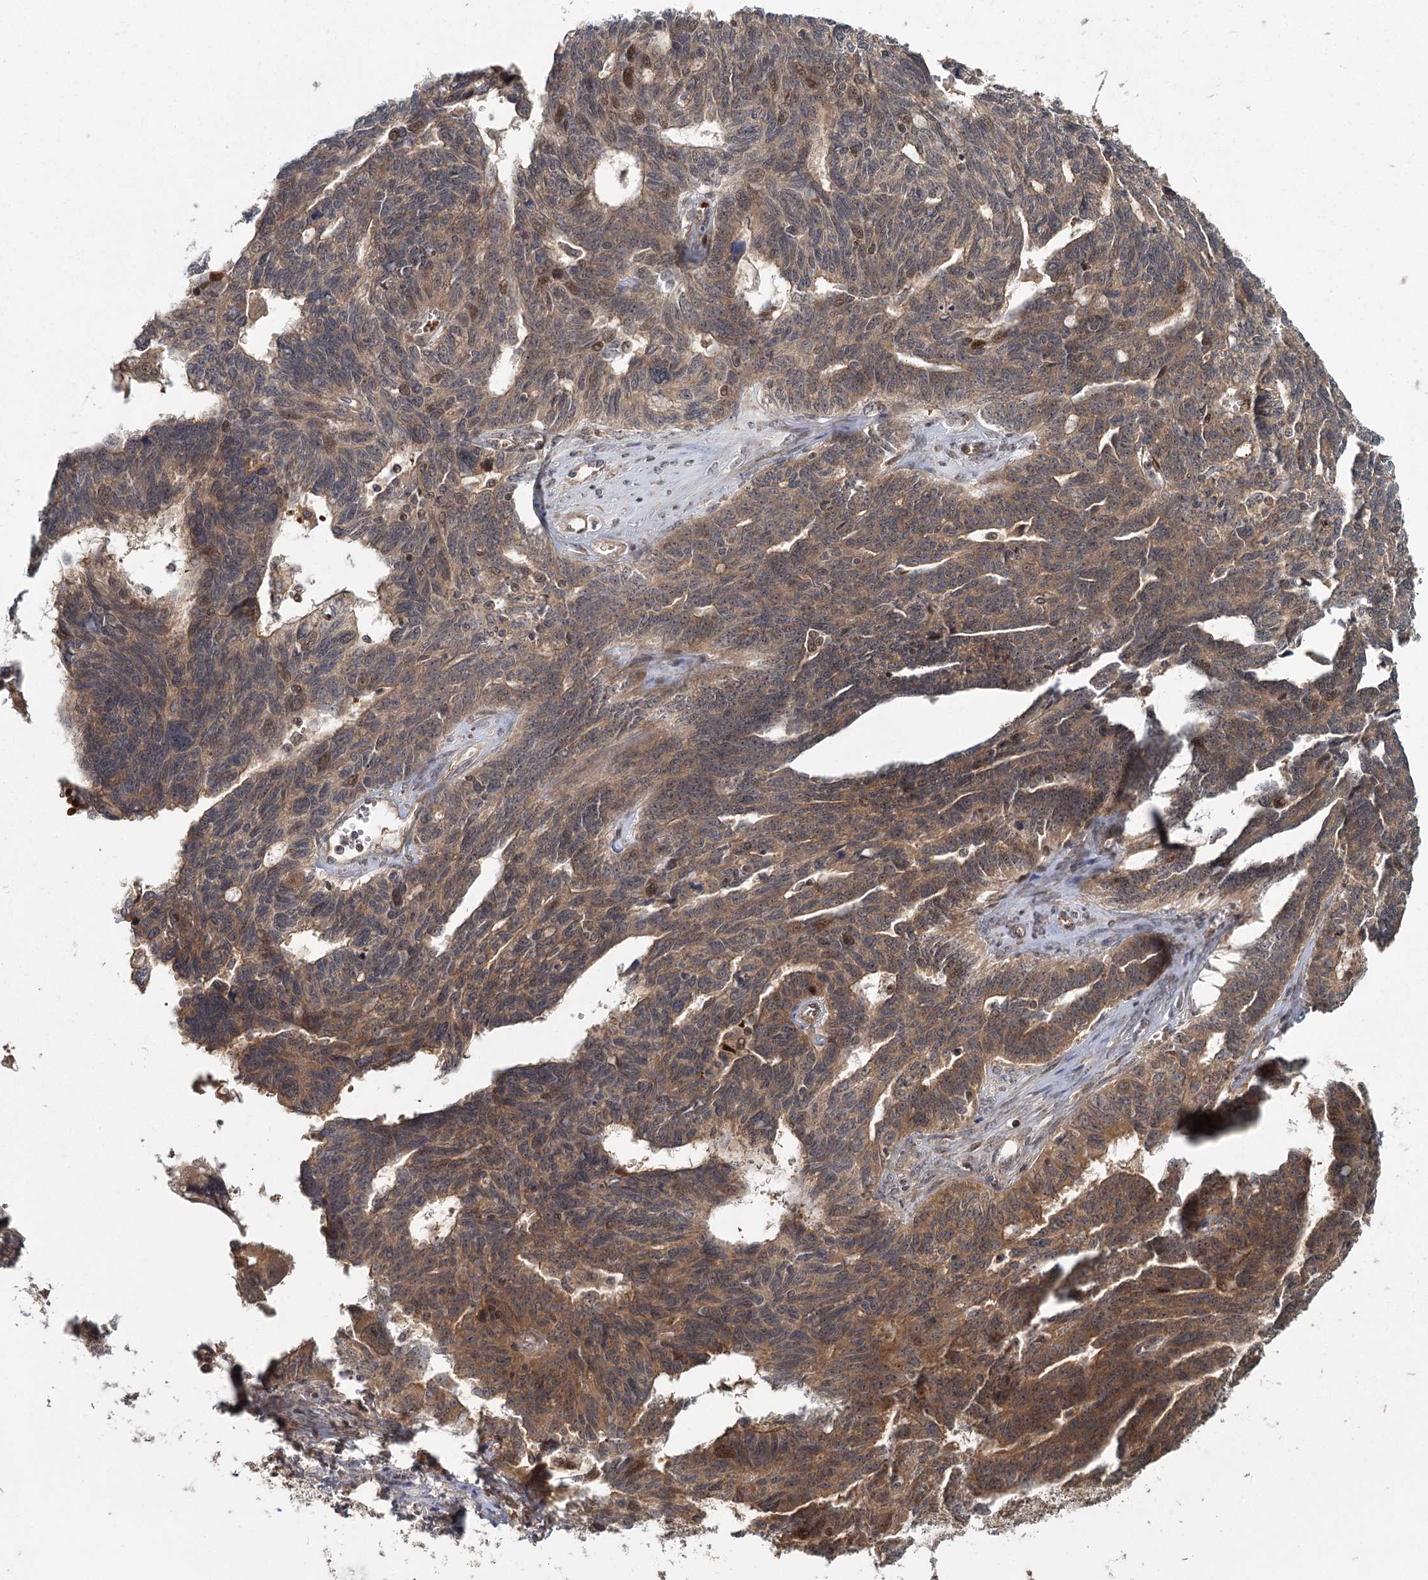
{"staining": {"intensity": "moderate", "quantity": ">75%", "location": "cytoplasmic/membranous,nuclear"}, "tissue": "ovarian cancer", "cell_type": "Tumor cells", "image_type": "cancer", "snomed": [{"axis": "morphology", "description": "Cystadenocarcinoma, serous, NOS"}, {"axis": "topography", "description": "Ovary"}], "caption": "Immunohistochemical staining of human ovarian cancer reveals medium levels of moderate cytoplasmic/membranous and nuclear expression in approximately >75% of tumor cells. (Stains: DAB (3,3'-diaminobenzidine) in brown, nuclei in blue, Microscopy: brightfield microscopy at high magnification).", "gene": "RAPGEF6", "patient": {"sex": "female", "age": 79}}